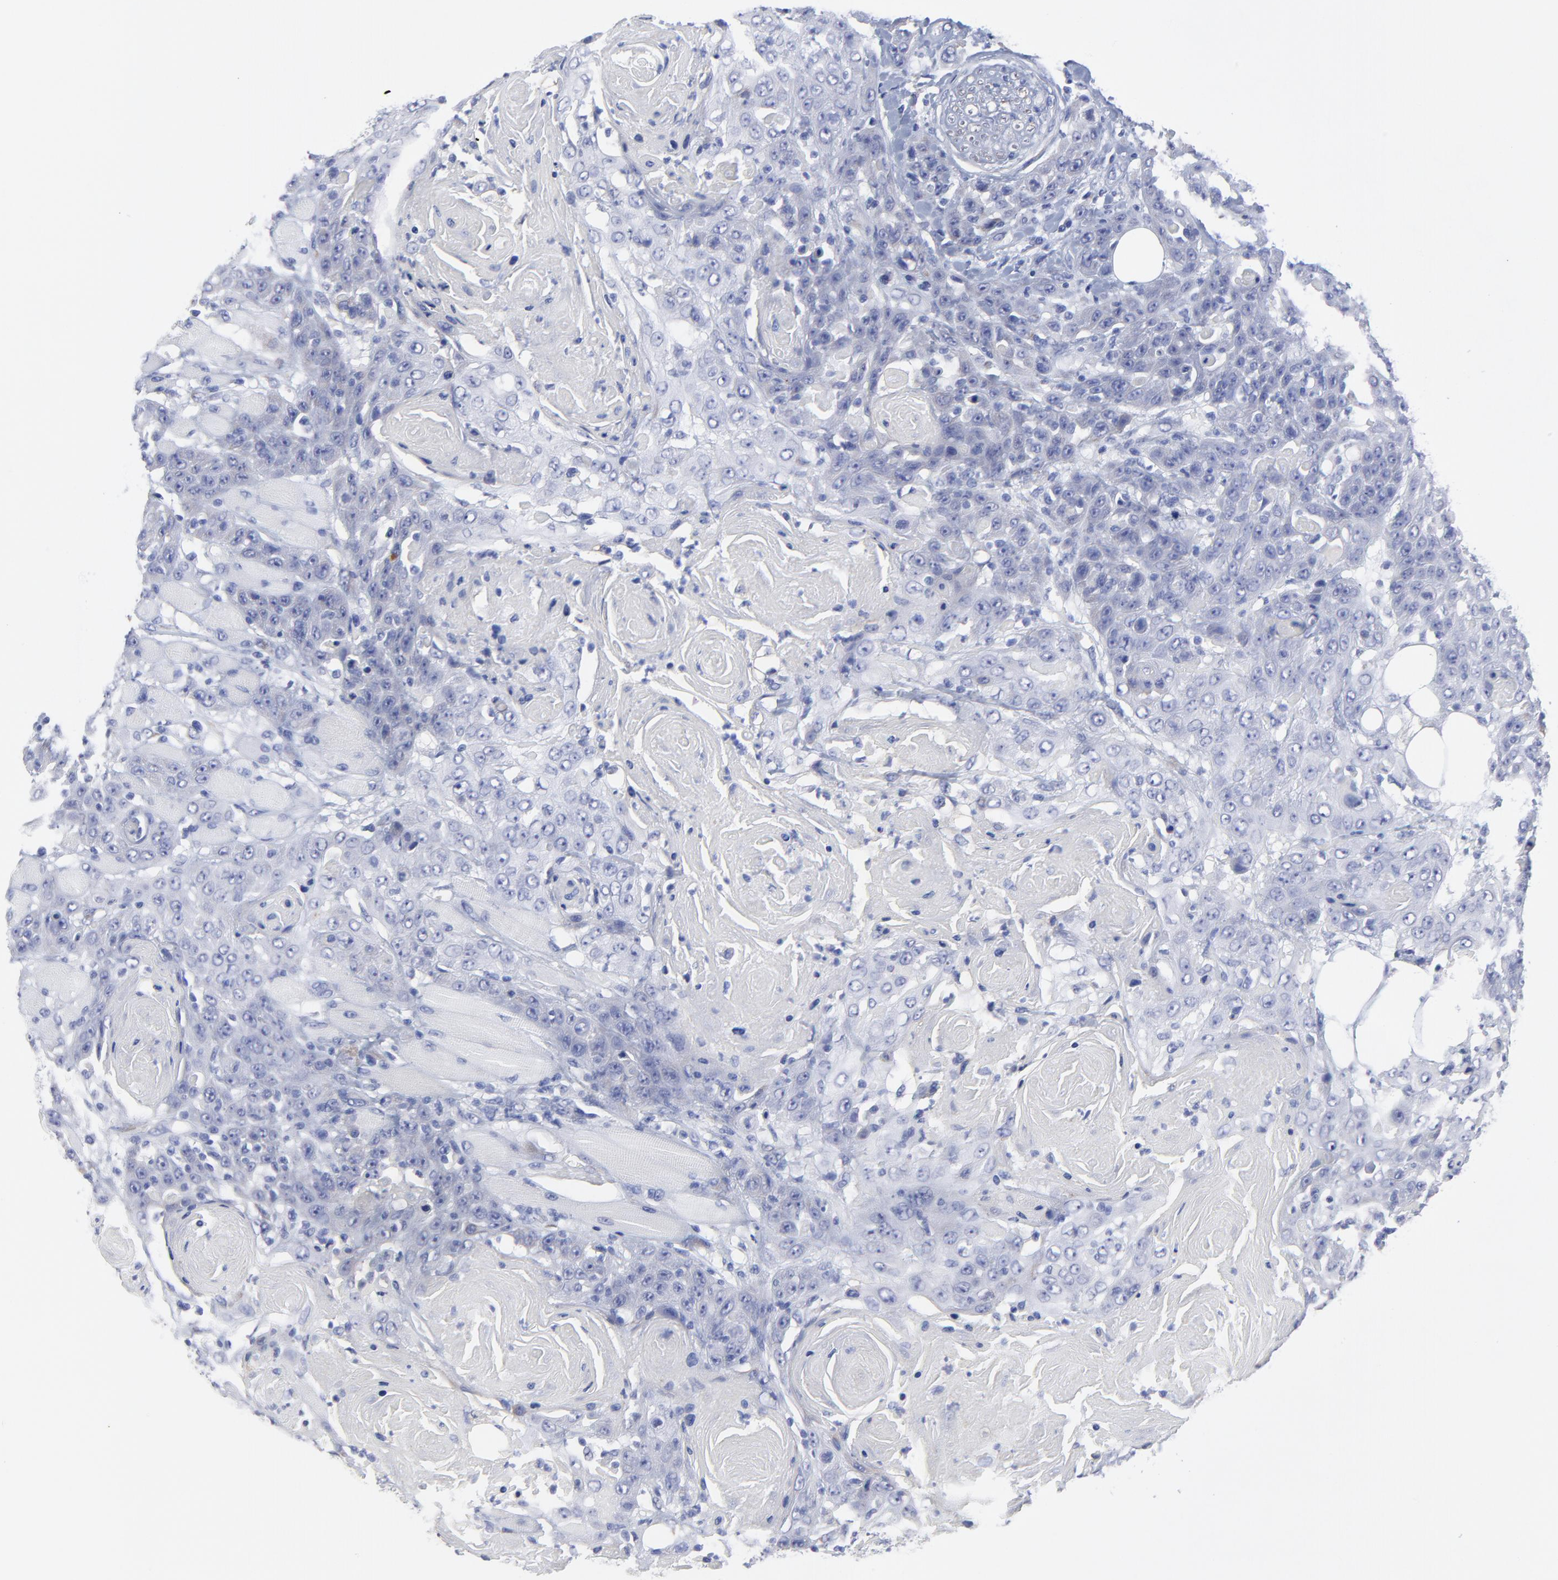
{"staining": {"intensity": "negative", "quantity": "none", "location": "none"}, "tissue": "head and neck cancer", "cell_type": "Tumor cells", "image_type": "cancer", "snomed": [{"axis": "morphology", "description": "Squamous cell carcinoma, NOS"}, {"axis": "topography", "description": "Head-Neck"}], "caption": "Tumor cells are negative for brown protein staining in head and neck squamous cell carcinoma.", "gene": "DUSP9", "patient": {"sex": "female", "age": 84}}